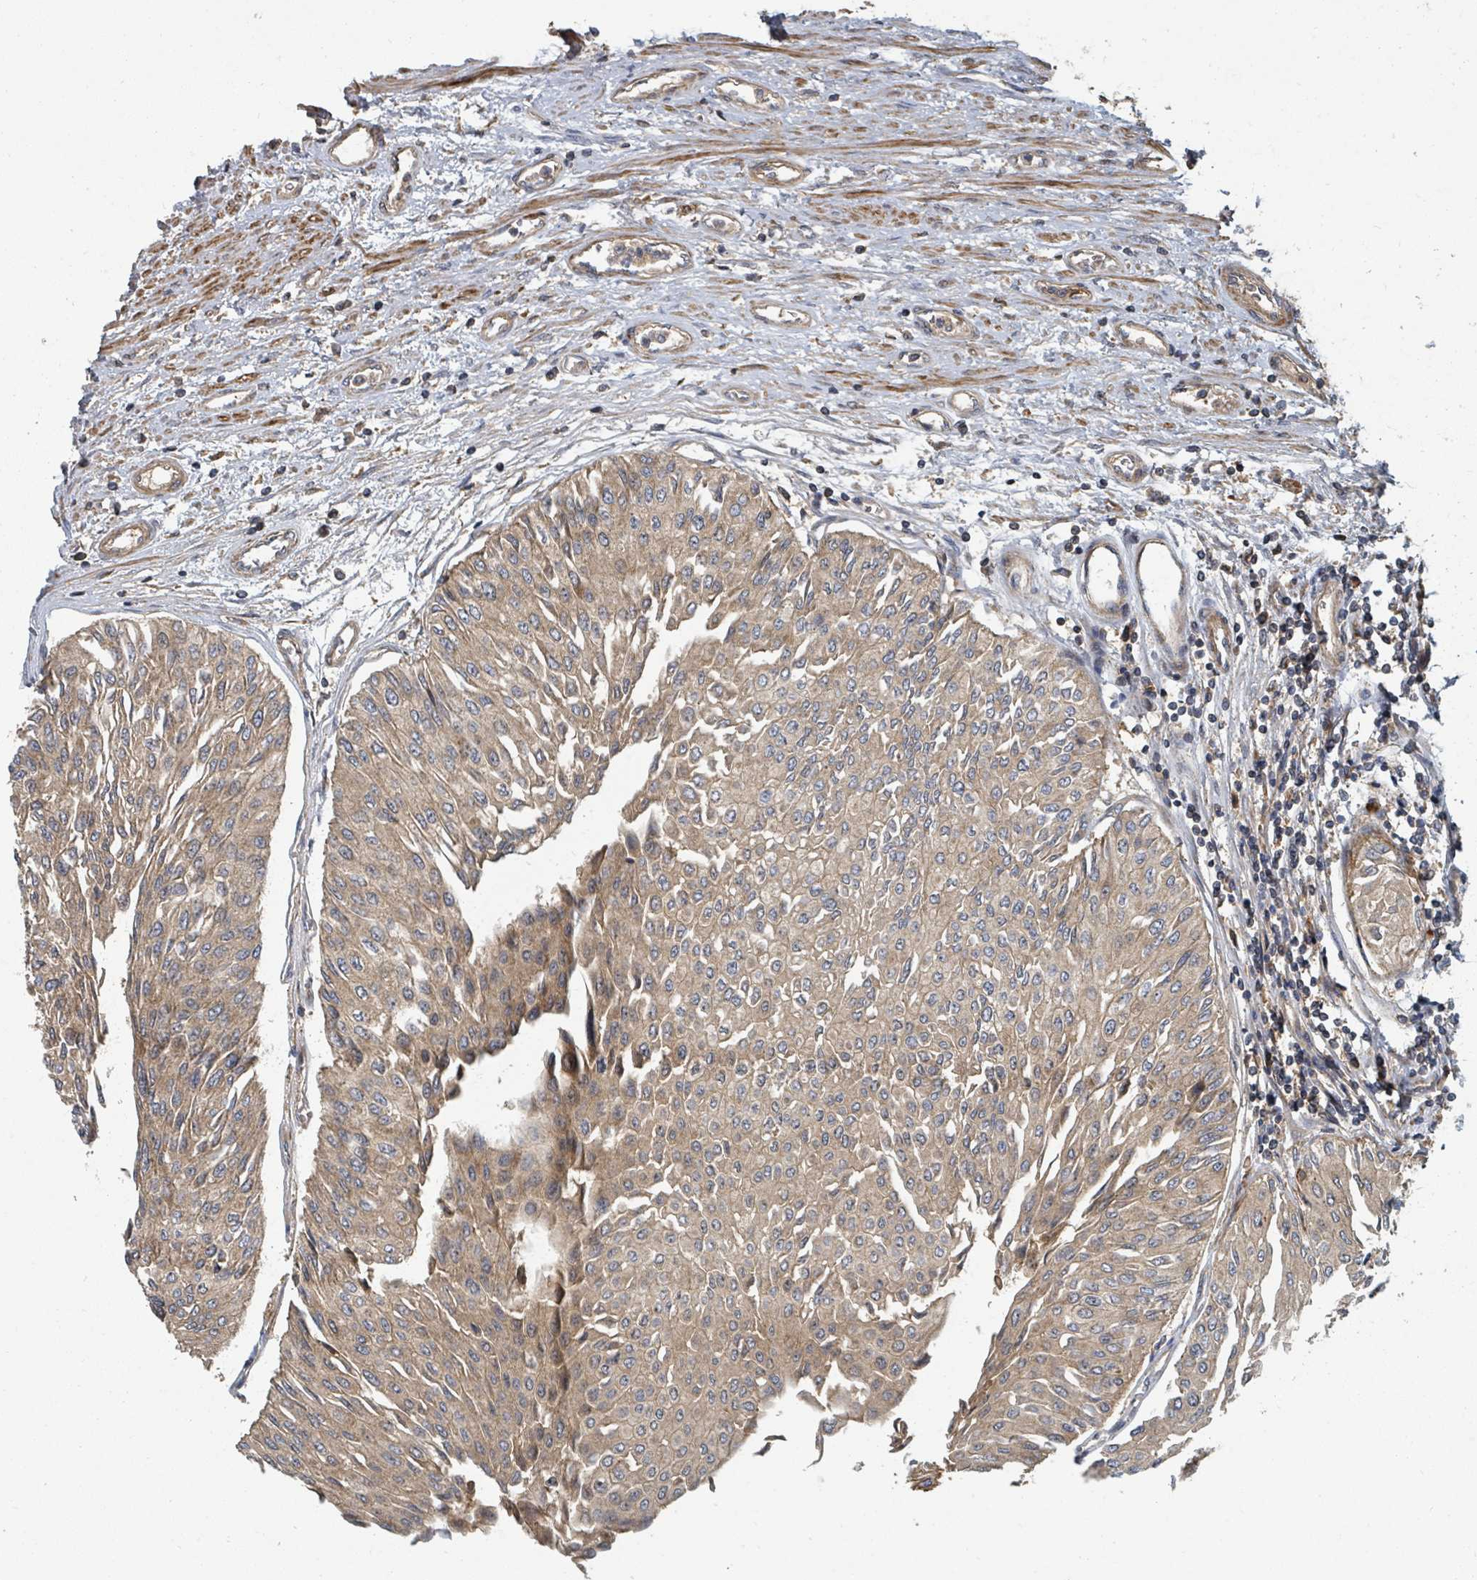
{"staining": {"intensity": "weak", "quantity": ">75%", "location": "cytoplasmic/membranous"}, "tissue": "urothelial cancer", "cell_type": "Tumor cells", "image_type": "cancer", "snomed": [{"axis": "morphology", "description": "Urothelial carcinoma, Low grade"}, {"axis": "topography", "description": "Urinary bladder"}], "caption": "Urothelial carcinoma (low-grade) stained for a protein (brown) exhibits weak cytoplasmic/membranous positive positivity in about >75% of tumor cells.", "gene": "DPM1", "patient": {"sex": "male", "age": 67}}